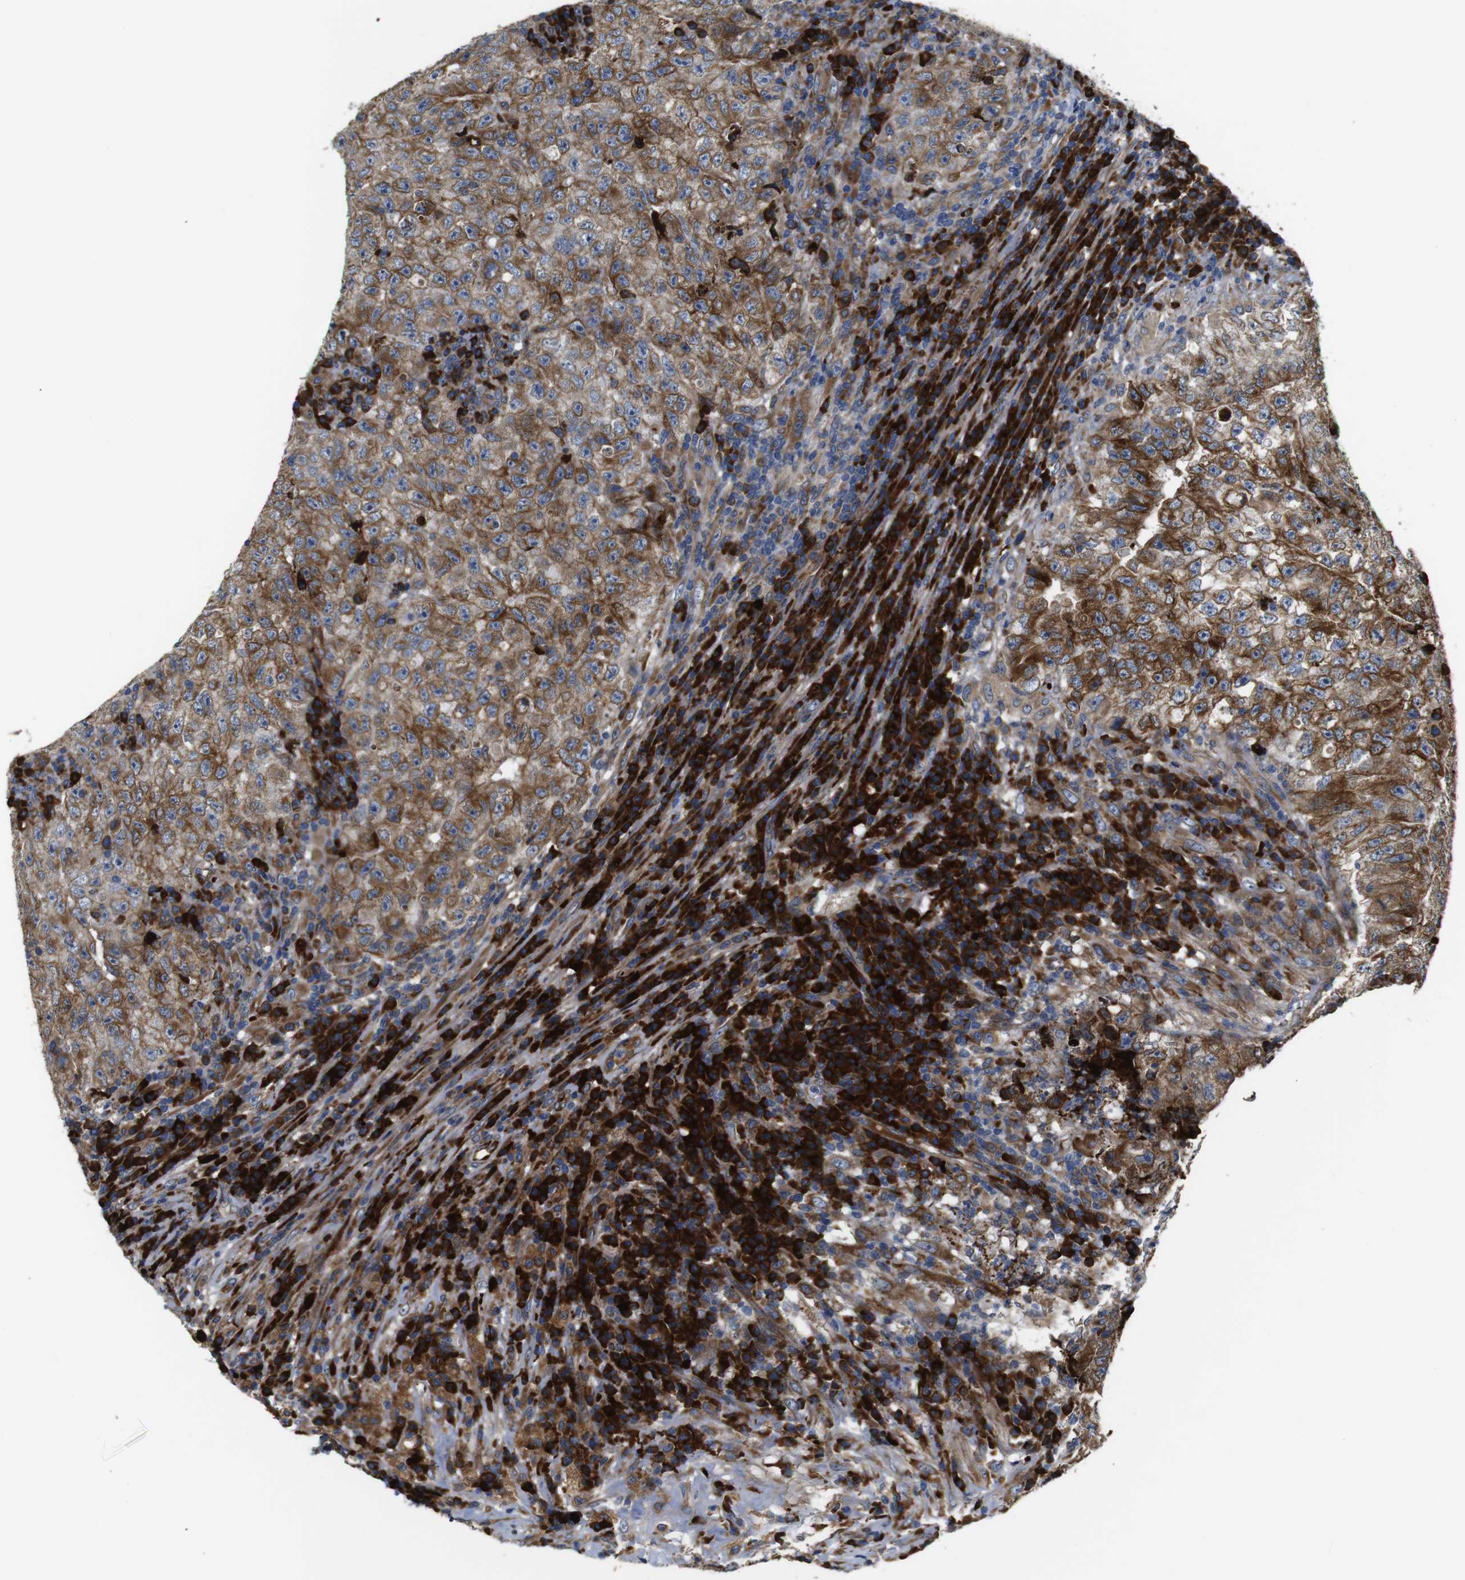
{"staining": {"intensity": "moderate", "quantity": ">75%", "location": "cytoplasmic/membranous"}, "tissue": "testis cancer", "cell_type": "Tumor cells", "image_type": "cancer", "snomed": [{"axis": "morphology", "description": "Necrosis, NOS"}, {"axis": "morphology", "description": "Carcinoma, Embryonal, NOS"}, {"axis": "topography", "description": "Testis"}], "caption": "Testis cancer stained with a brown dye displays moderate cytoplasmic/membranous positive staining in approximately >75% of tumor cells.", "gene": "UBE2G2", "patient": {"sex": "male", "age": 19}}